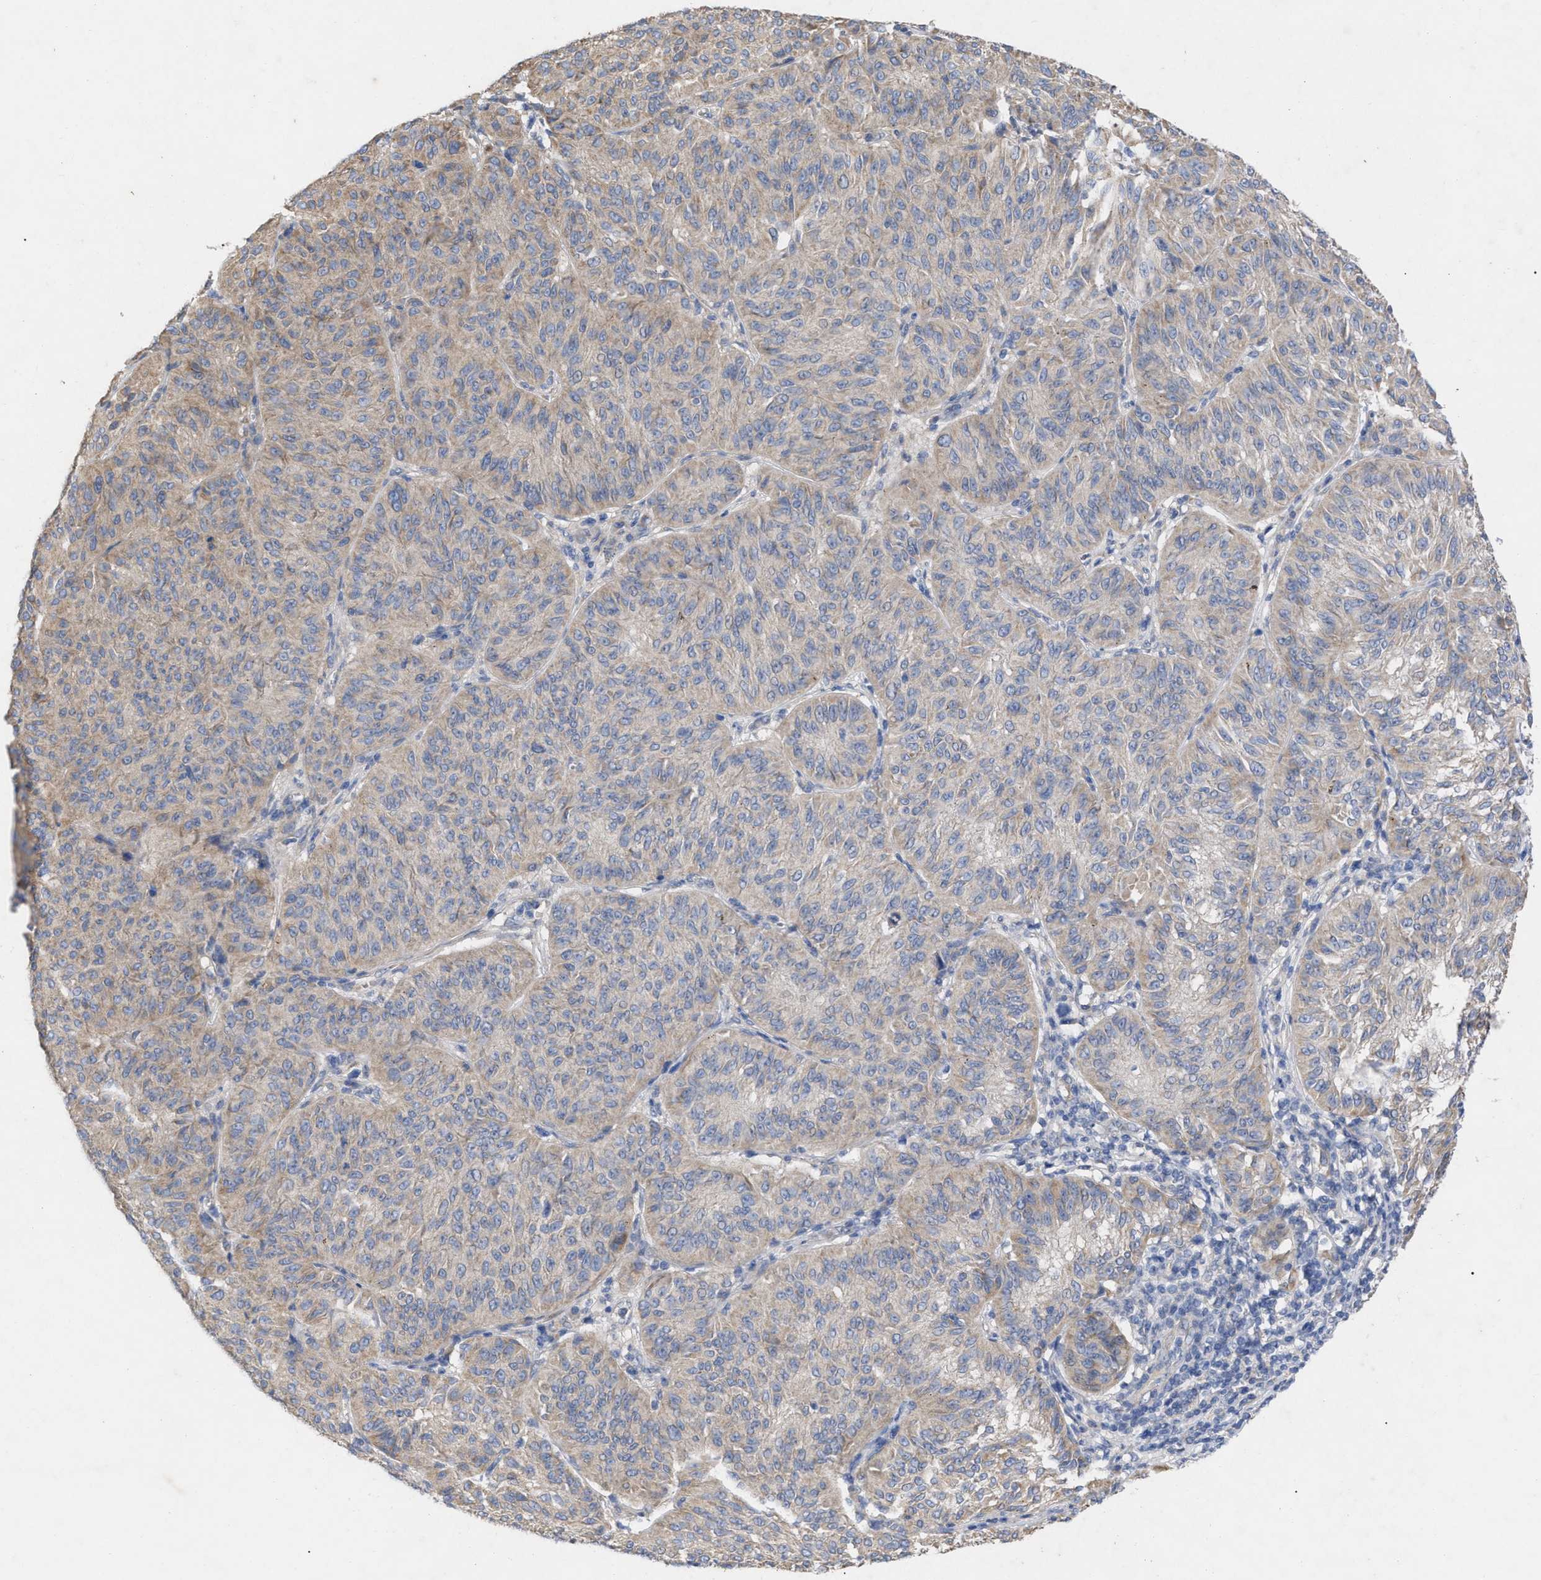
{"staining": {"intensity": "weak", "quantity": ">75%", "location": "cytoplasmic/membranous"}, "tissue": "melanoma", "cell_type": "Tumor cells", "image_type": "cancer", "snomed": [{"axis": "morphology", "description": "Malignant melanoma, NOS"}, {"axis": "topography", "description": "Skin"}], "caption": "Immunohistochemical staining of human melanoma exhibits weak cytoplasmic/membranous protein staining in approximately >75% of tumor cells.", "gene": "VIP", "patient": {"sex": "female", "age": 72}}